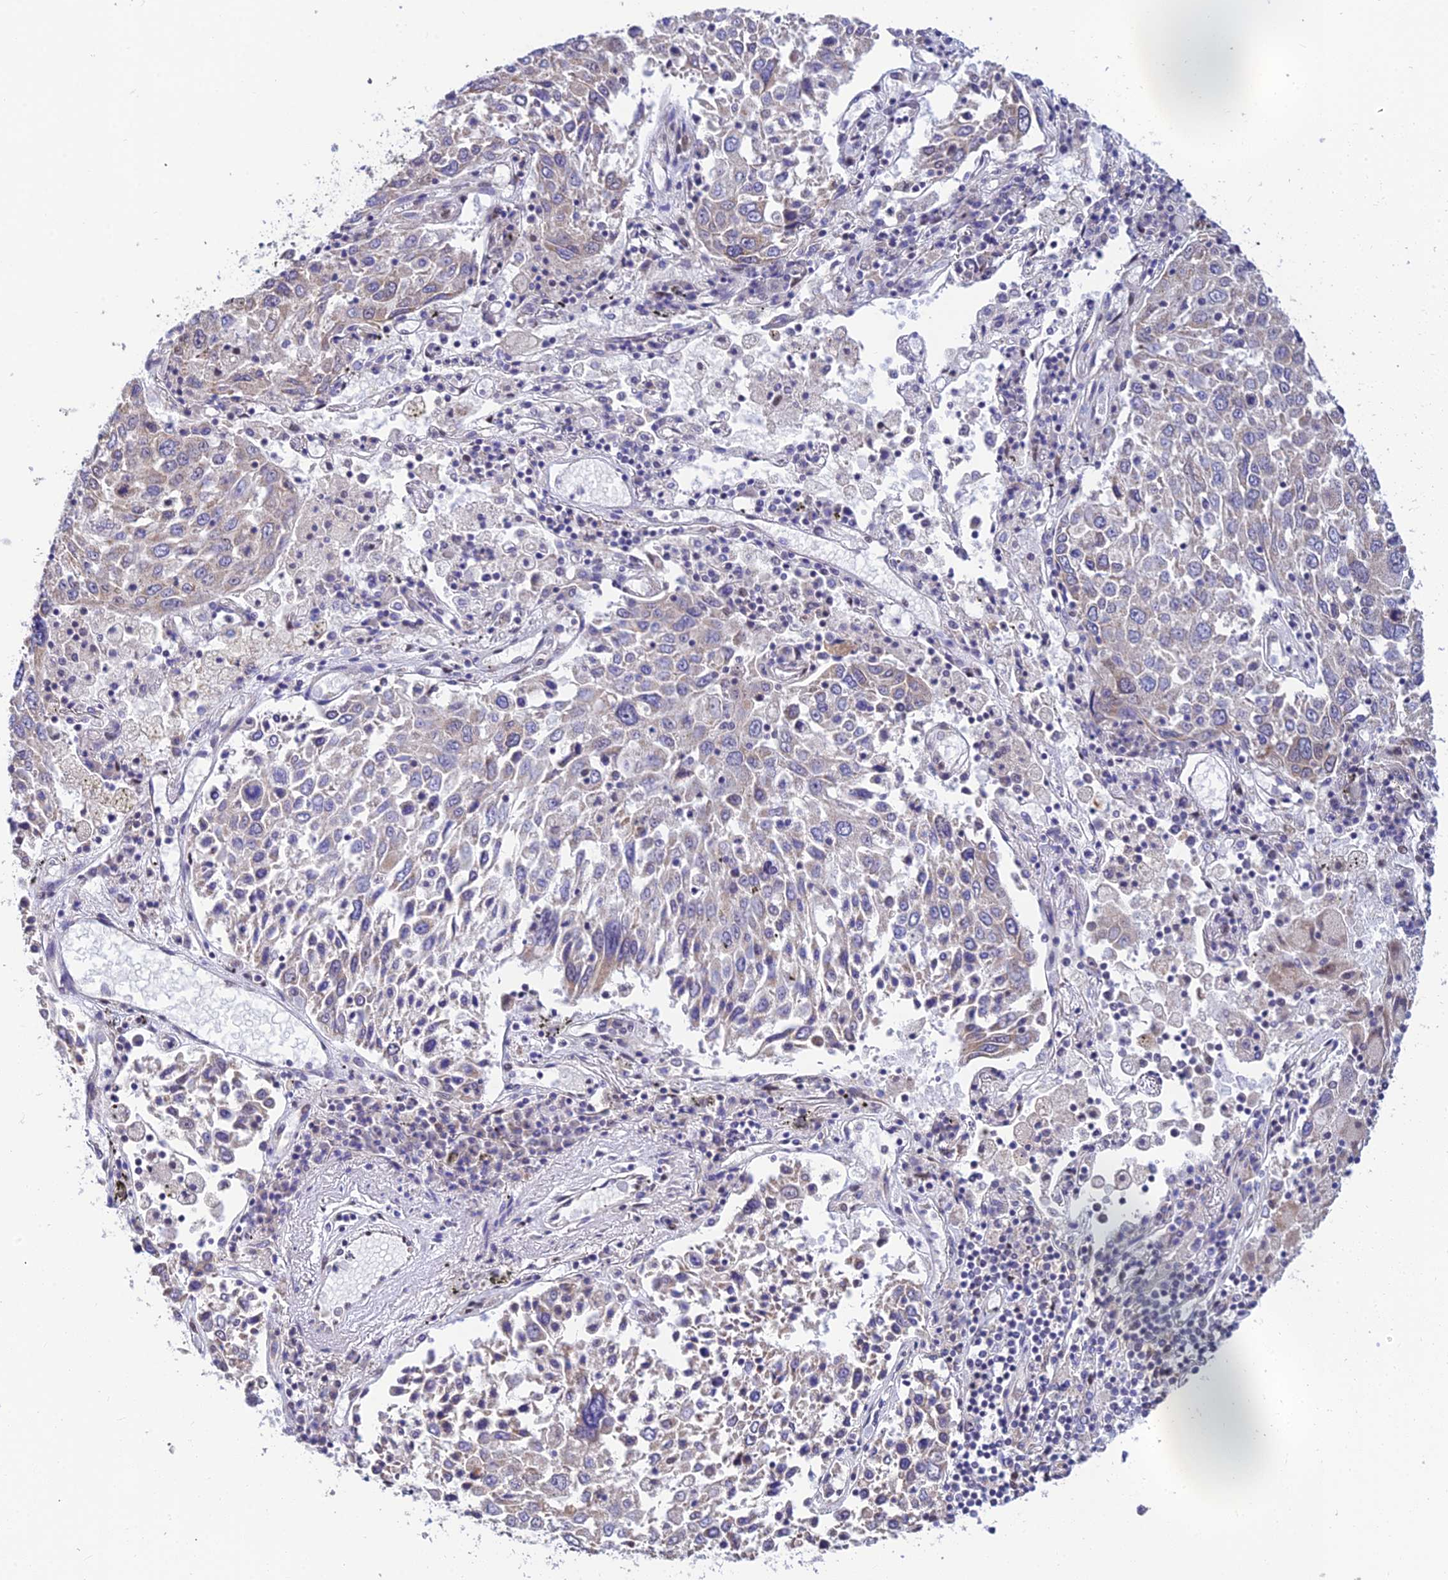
{"staining": {"intensity": "weak", "quantity": "<25%", "location": "cytoplasmic/membranous"}, "tissue": "lung cancer", "cell_type": "Tumor cells", "image_type": "cancer", "snomed": [{"axis": "morphology", "description": "Squamous cell carcinoma, NOS"}, {"axis": "topography", "description": "Lung"}], "caption": "High power microscopy histopathology image of an immunohistochemistry histopathology image of lung cancer, revealing no significant staining in tumor cells.", "gene": "C2orf49", "patient": {"sex": "male", "age": 65}}